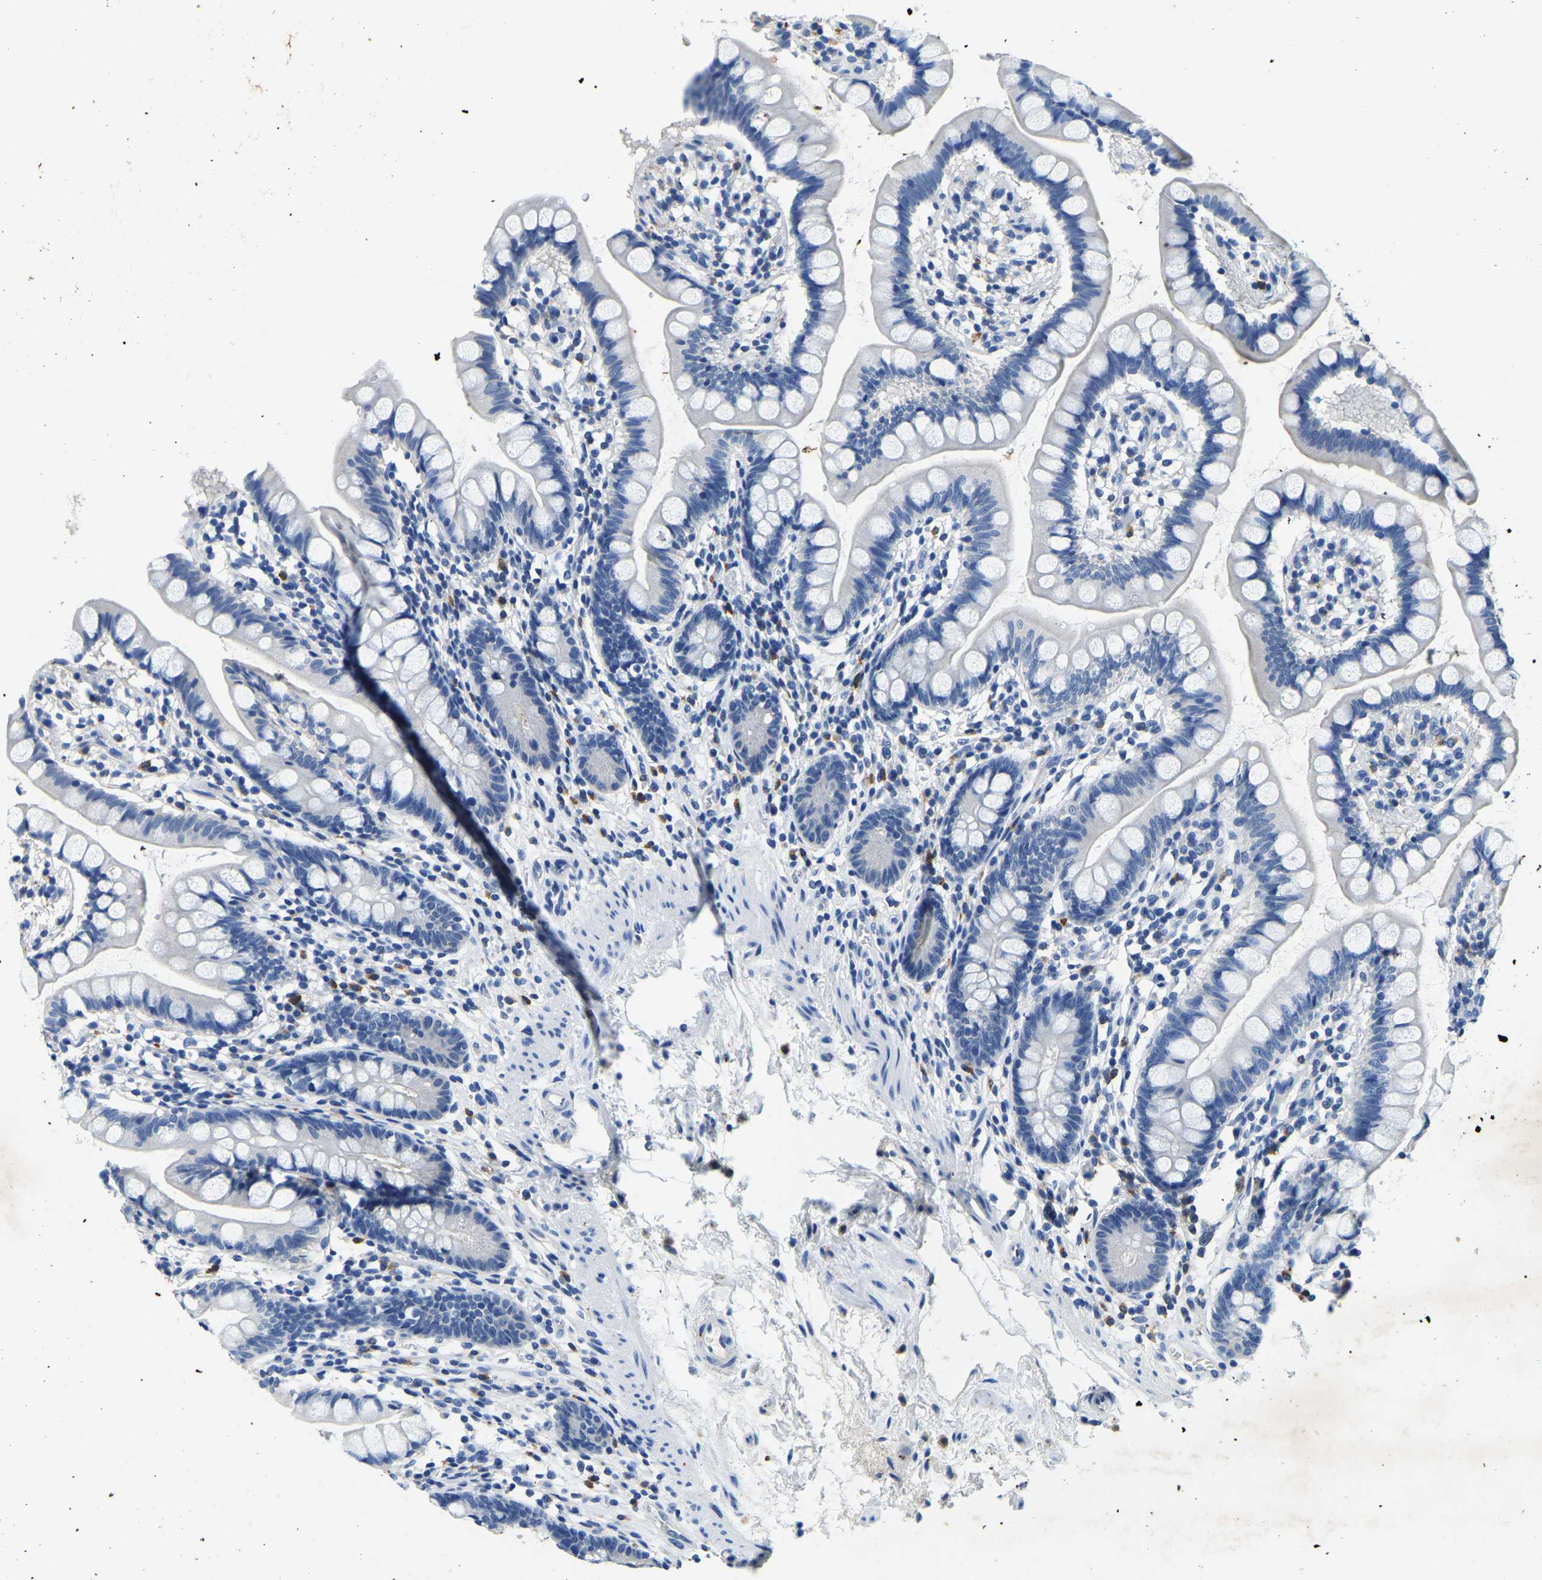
{"staining": {"intensity": "negative", "quantity": "none", "location": "none"}, "tissue": "small intestine", "cell_type": "Glandular cells", "image_type": "normal", "snomed": [{"axis": "morphology", "description": "Normal tissue, NOS"}, {"axis": "topography", "description": "Small intestine"}], "caption": "This is an IHC photomicrograph of benign small intestine. There is no staining in glandular cells.", "gene": "UBN2", "patient": {"sex": "female", "age": 84}}